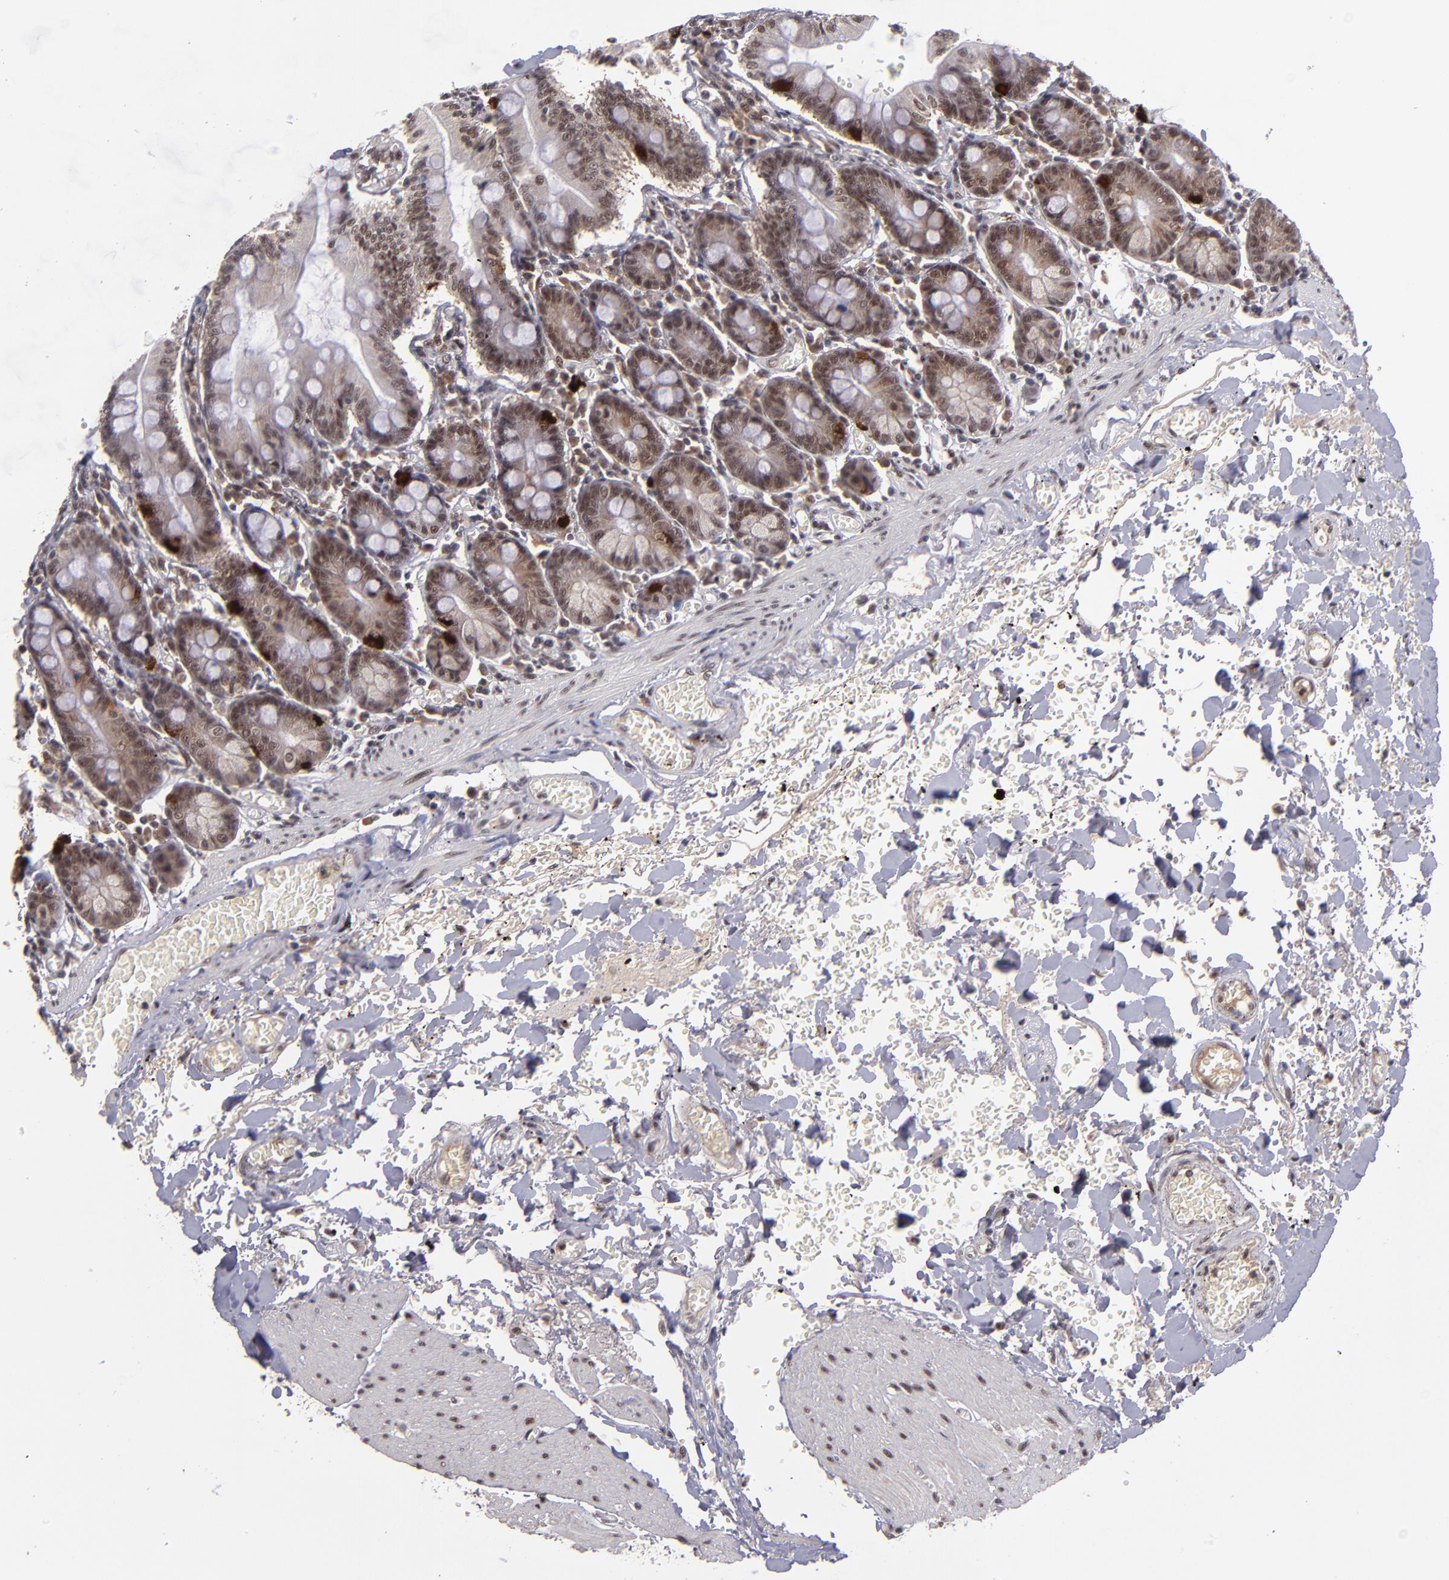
{"staining": {"intensity": "moderate", "quantity": ">75%", "location": "cytoplasmic/membranous,nuclear"}, "tissue": "small intestine", "cell_type": "Glandular cells", "image_type": "normal", "snomed": [{"axis": "morphology", "description": "Normal tissue, NOS"}, {"axis": "topography", "description": "Small intestine"}], "caption": "DAB (3,3'-diaminobenzidine) immunohistochemical staining of normal human small intestine displays moderate cytoplasmic/membranous,nuclear protein expression in about >75% of glandular cells.", "gene": "EP300", "patient": {"sex": "male", "age": 71}}